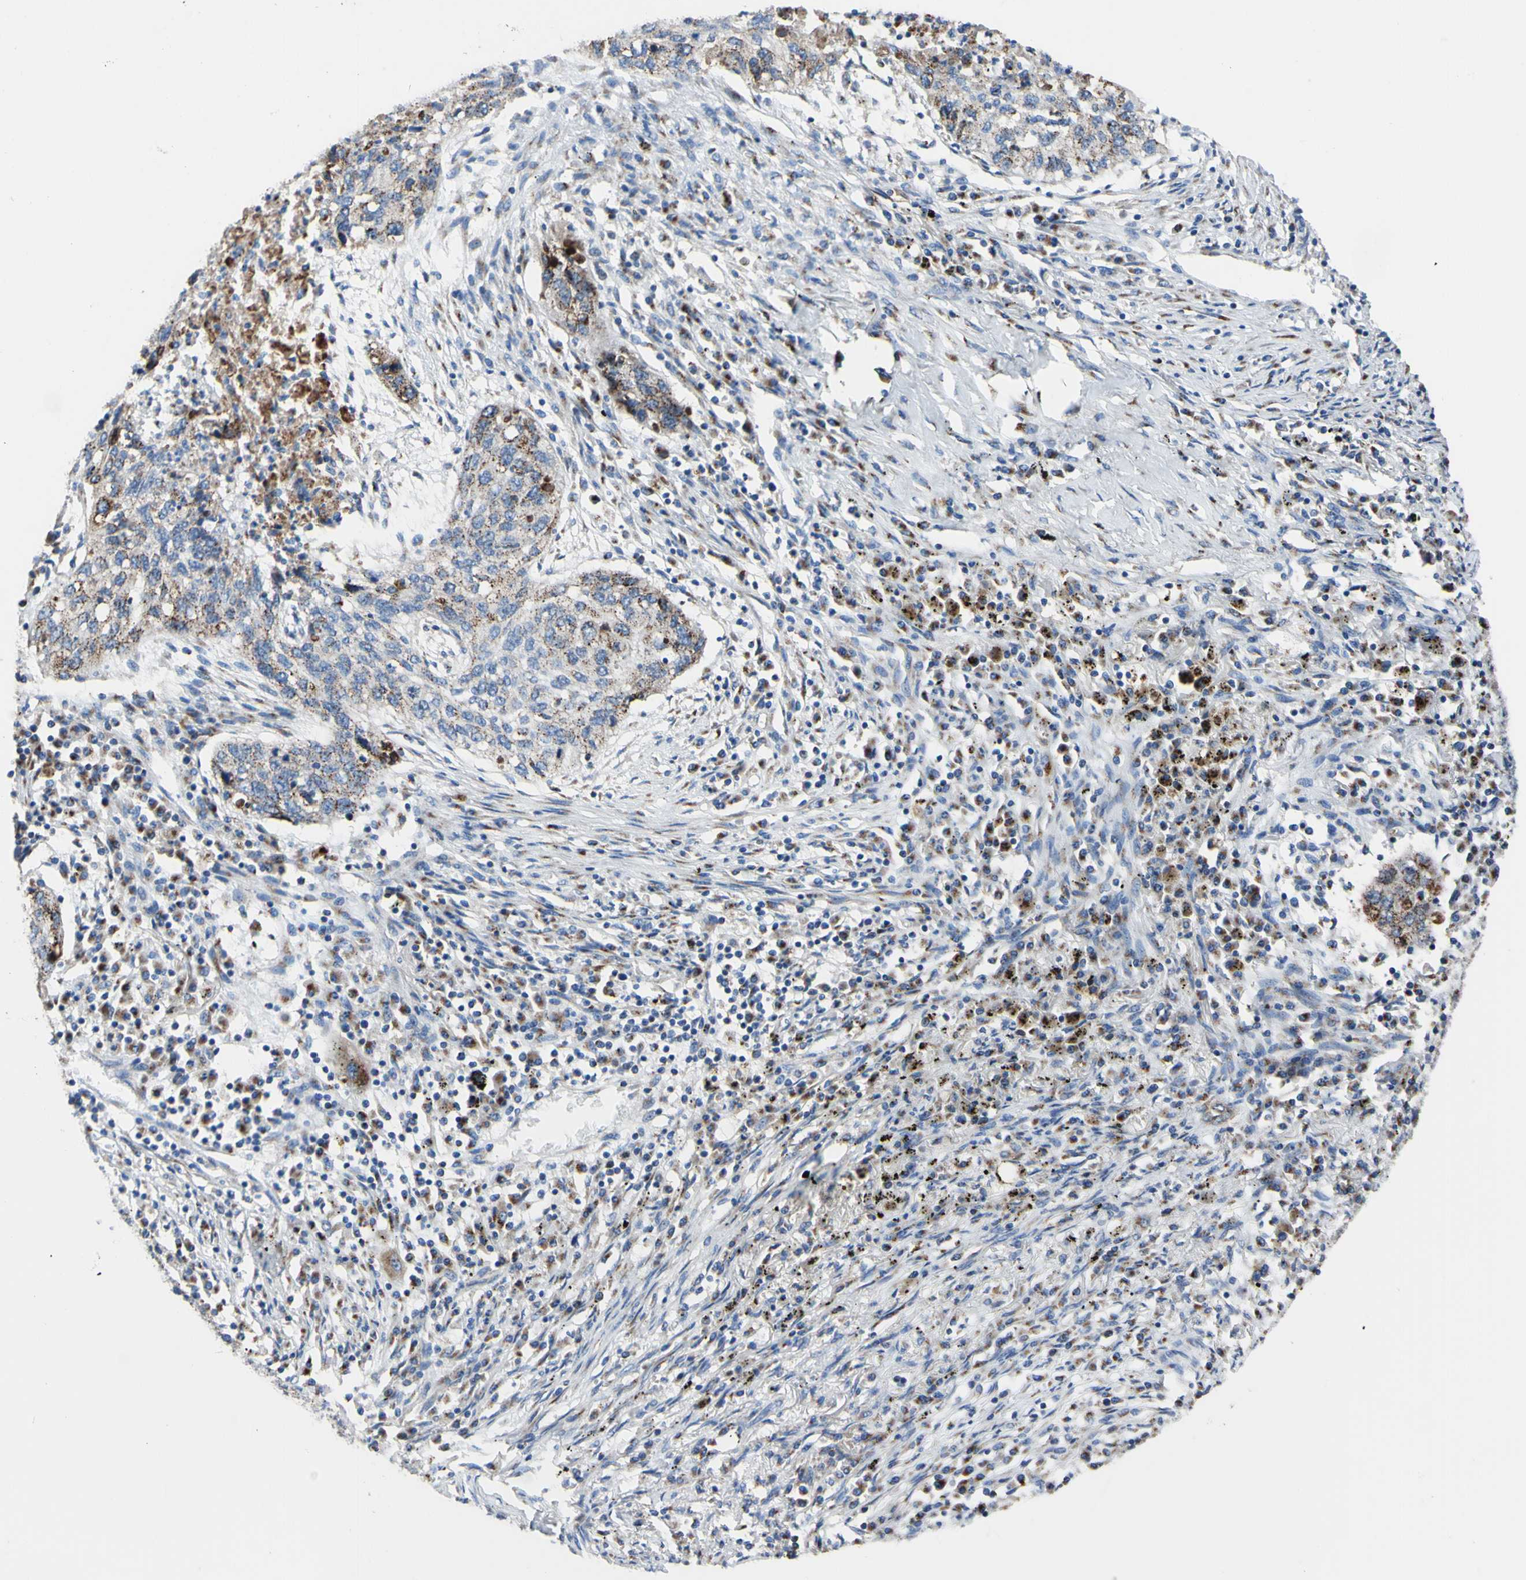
{"staining": {"intensity": "moderate", "quantity": "25%-75%", "location": "cytoplasmic/membranous"}, "tissue": "lung cancer", "cell_type": "Tumor cells", "image_type": "cancer", "snomed": [{"axis": "morphology", "description": "Squamous cell carcinoma, NOS"}, {"axis": "topography", "description": "Lung"}], "caption": "Human squamous cell carcinoma (lung) stained for a protein (brown) exhibits moderate cytoplasmic/membranous positive expression in approximately 25%-75% of tumor cells.", "gene": "GALNT2", "patient": {"sex": "female", "age": 63}}